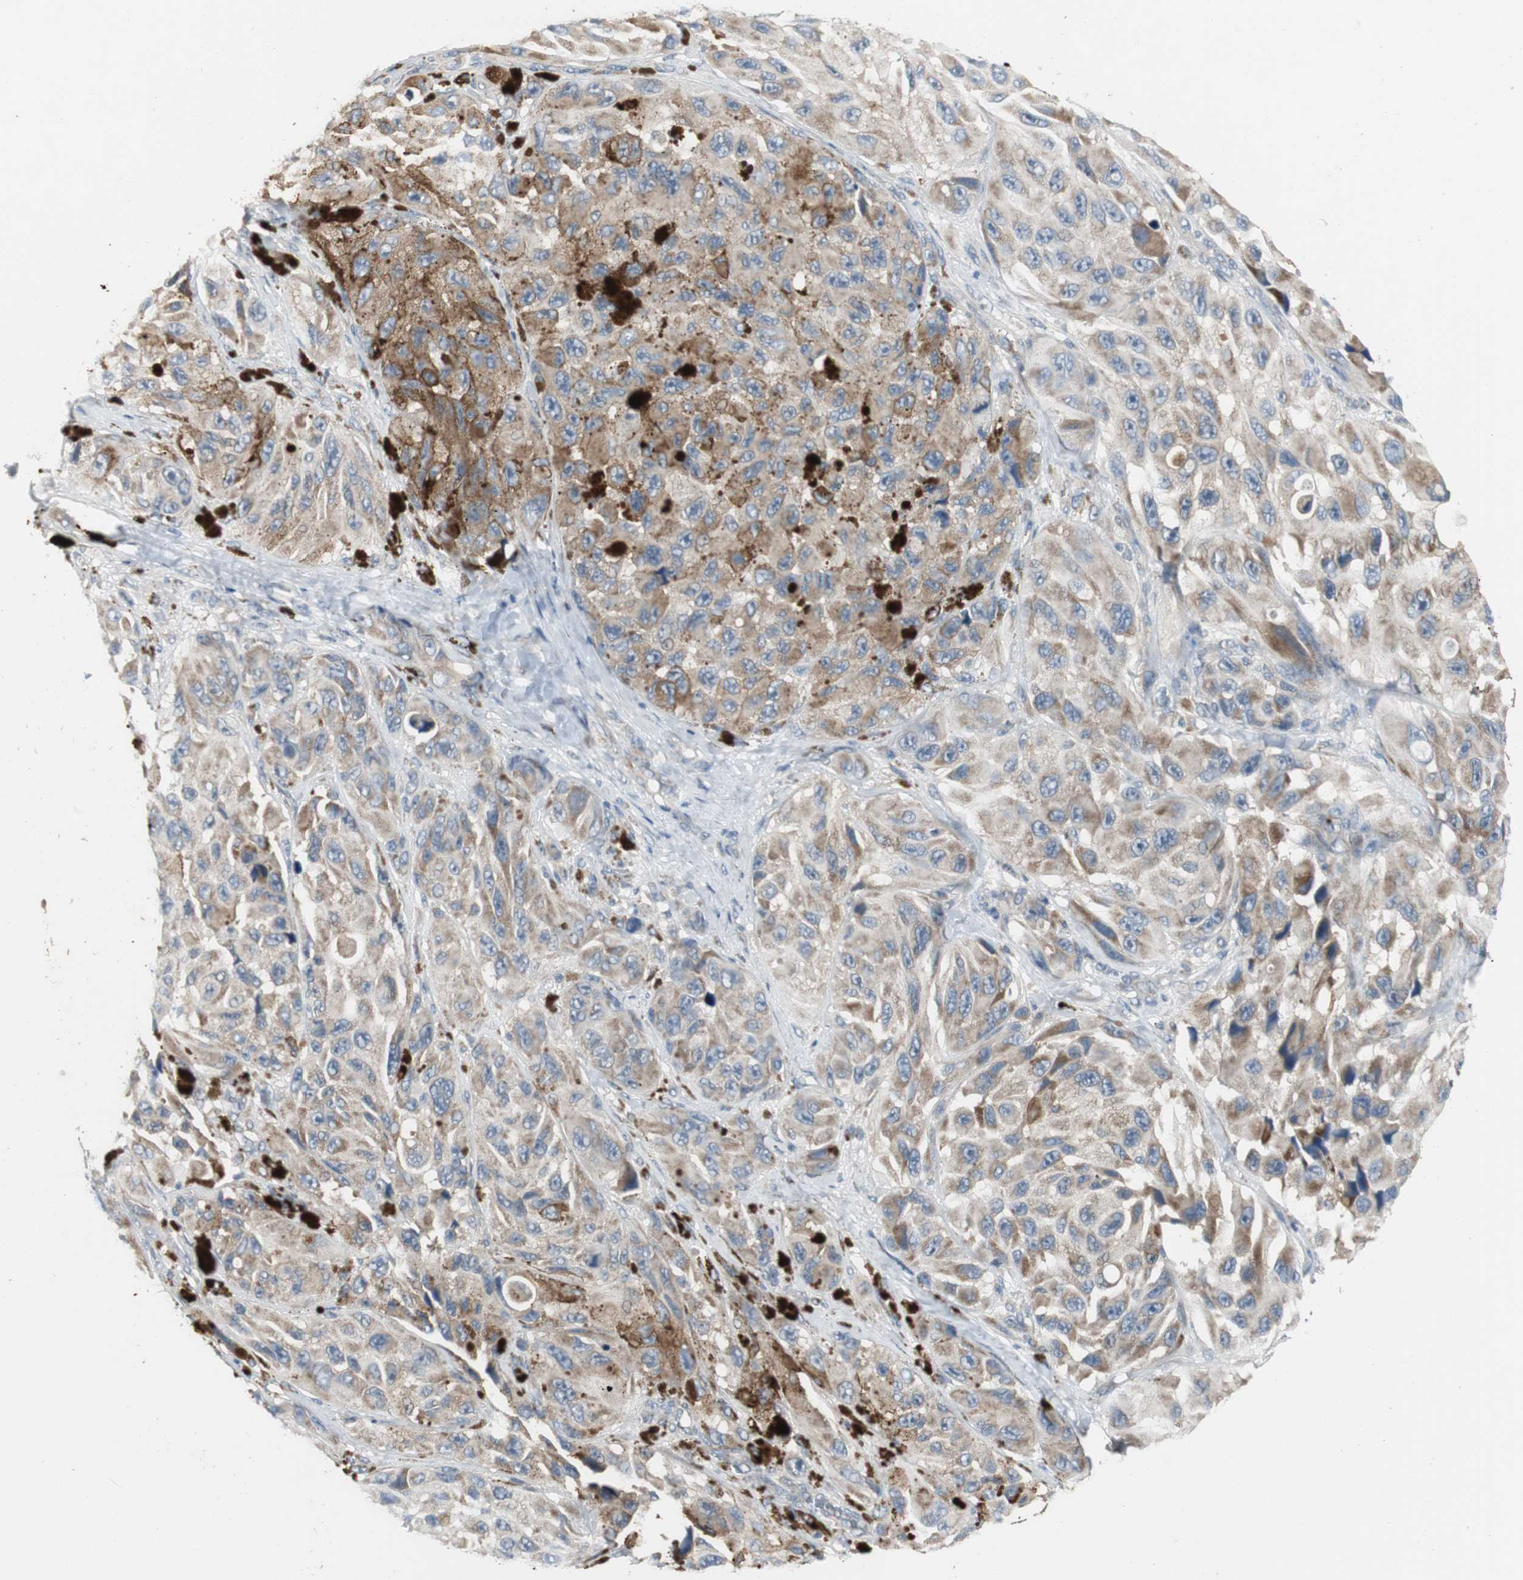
{"staining": {"intensity": "weak", "quantity": ">75%", "location": "cytoplasmic/membranous"}, "tissue": "melanoma", "cell_type": "Tumor cells", "image_type": "cancer", "snomed": [{"axis": "morphology", "description": "Malignant melanoma, NOS"}, {"axis": "topography", "description": "Skin"}], "caption": "An image showing weak cytoplasmic/membranous staining in approximately >75% of tumor cells in malignant melanoma, as visualized by brown immunohistochemical staining.", "gene": "MYT1", "patient": {"sex": "female", "age": 73}}